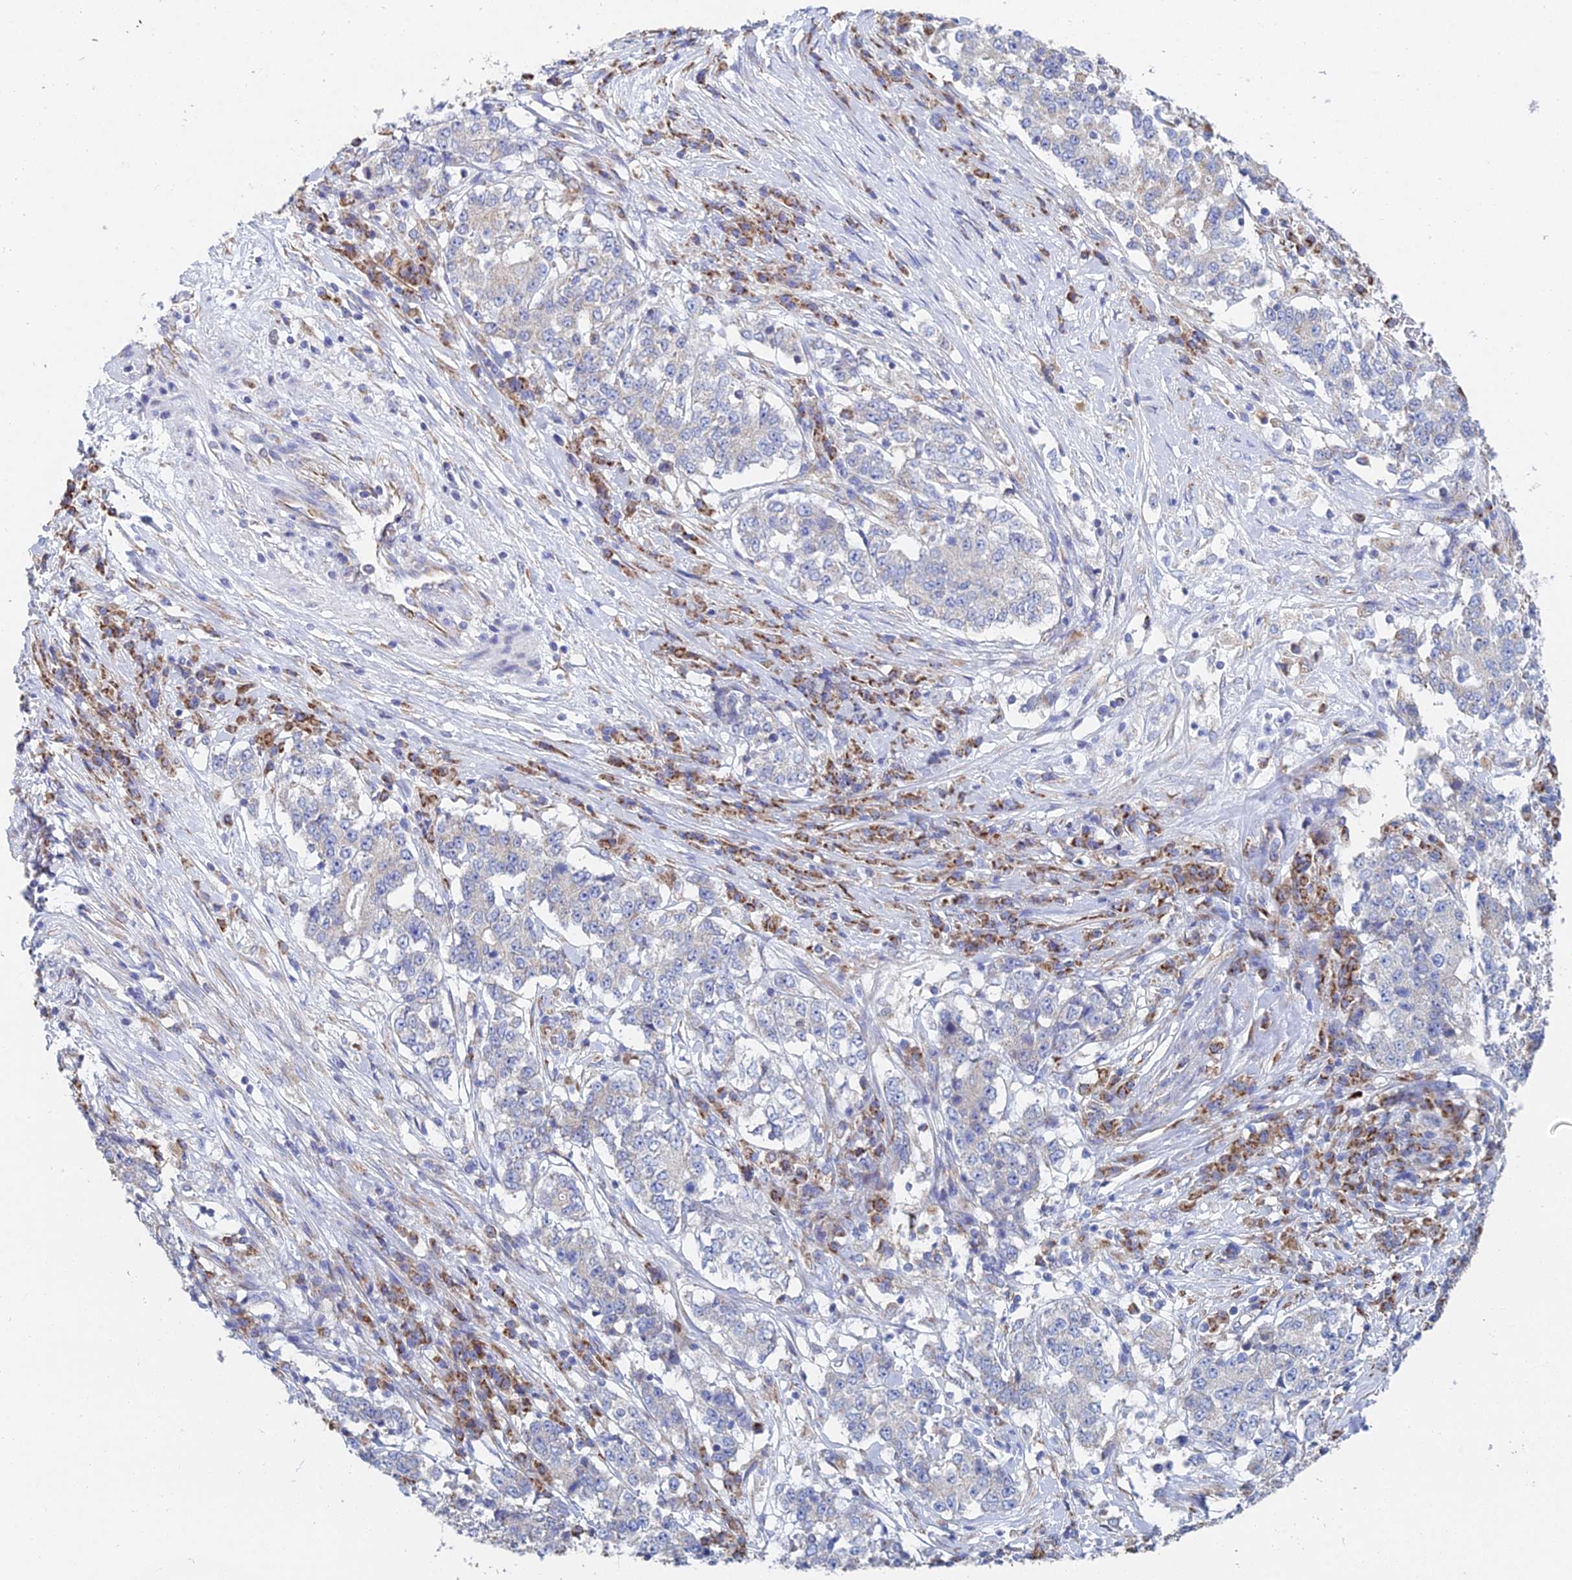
{"staining": {"intensity": "weak", "quantity": "<25%", "location": "cytoplasmic/membranous"}, "tissue": "stomach cancer", "cell_type": "Tumor cells", "image_type": "cancer", "snomed": [{"axis": "morphology", "description": "Adenocarcinoma, NOS"}, {"axis": "topography", "description": "Stomach"}], "caption": "An immunohistochemistry image of stomach cancer (adenocarcinoma) is shown. There is no staining in tumor cells of stomach cancer (adenocarcinoma).", "gene": "CRACR2B", "patient": {"sex": "male", "age": 59}}